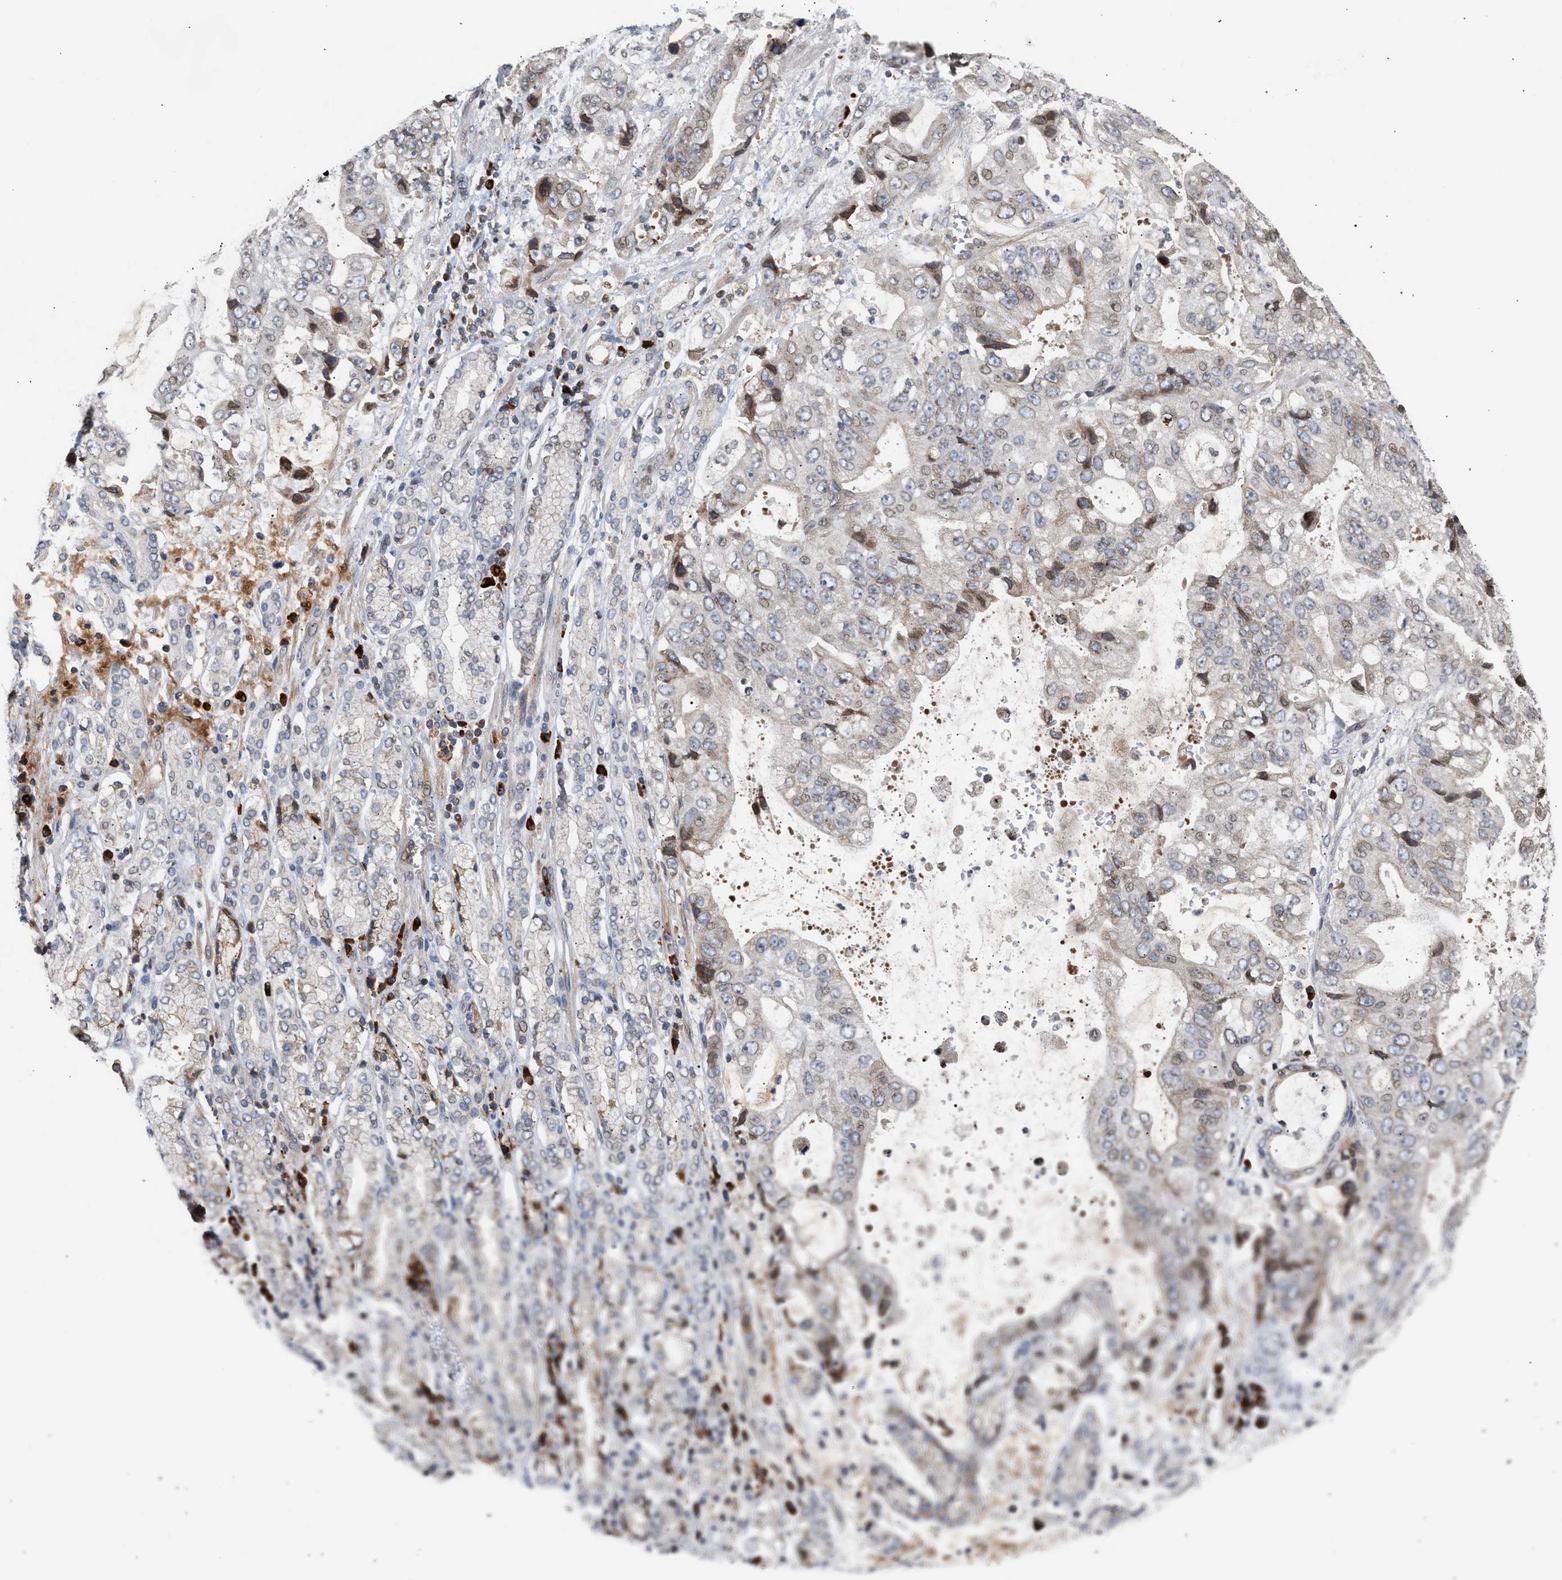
{"staining": {"intensity": "weak", "quantity": "<25%", "location": "cytoplasmic/membranous,nuclear"}, "tissue": "stomach cancer", "cell_type": "Tumor cells", "image_type": "cancer", "snomed": [{"axis": "morphology", "description": "Normal tissue, NOS"}, {"axis": "morphology", "description": "Adenocarcinoma, NOS"}, {"axis": "topography", "description": "Stomach"}], "caption": "High power microscopy image of an IHC photomicrograph of stomach adenocarcinoma, revealing no significant positivity in tumor cells.", "gene": "NUP62", "patient": {"sex": "male", "age": 62}}